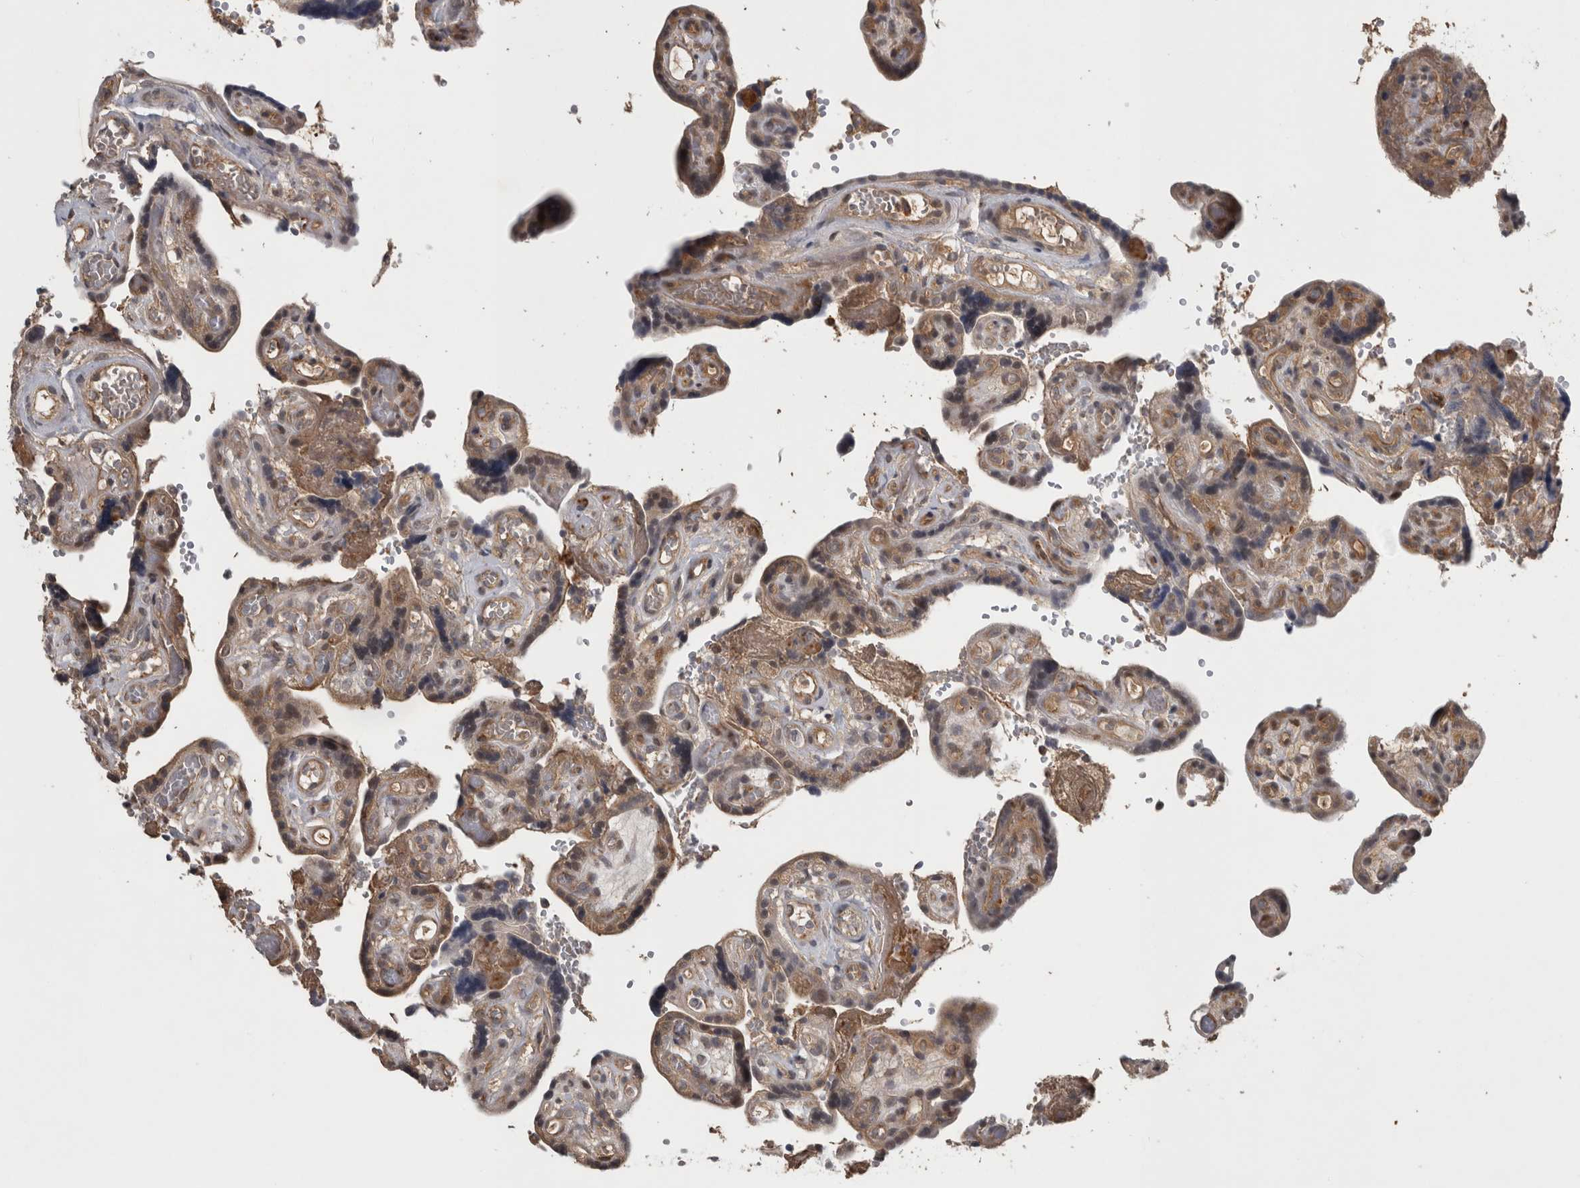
{"staining": {"intensity": "moderate", "quantity": ">75%", "location": "cytoplasmic/membranous"}, "tissue": "placenta", "cell_type": "Decidual cells", "image_type": "normal", "snomed": [{"axis": "morphology", "description": "Normal tissue, NOS"}, {"axis": "topography", "description": "Placenta"}], "caption": "A brown stain labels moderate cytoplasmic/membranous positivity of a protein in decidual cells of benign human placenta.", "gene": "TRMT61B", "patient": {"sex": "female", "age": 30}}